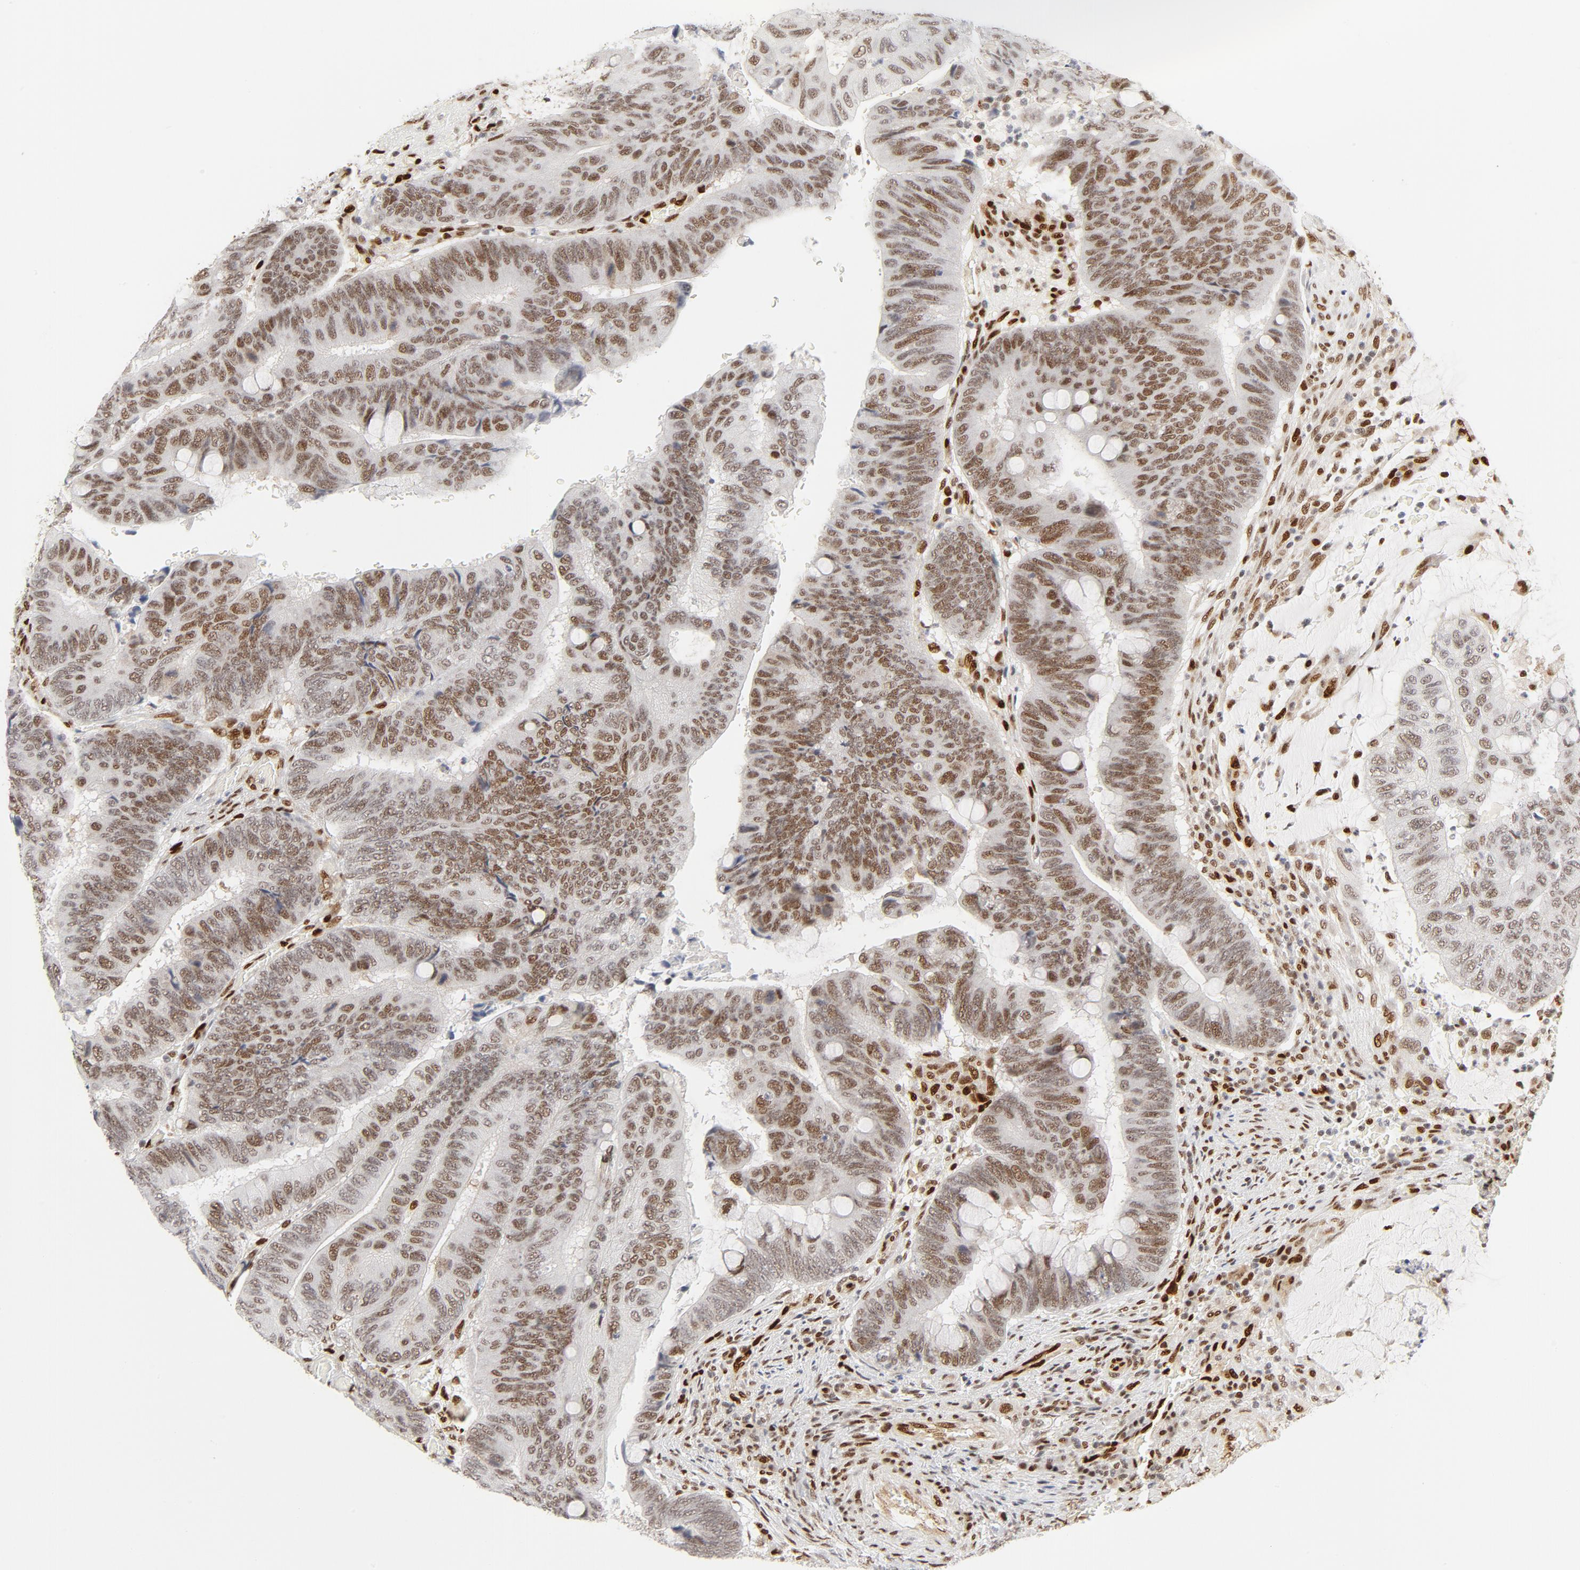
{"staining": {"intensity": "moderate", "quantity": ">75%", "location": "nuclear"}, "tissue": "colorectal cancer", "cell_type": "Tumor cells", "image_type": "cancer", "snomed": [{"axis": "morphology", "description": "Normal tissue, NOS"}, {"axis": "morphology", "description": "Adenocarcinoma, NOS"}, {"axis": "topography", "description": "Rectum"}], "caption": "Human colorectal cancer (adenocarcinoma) stained with a brown dye shows moderate nuclear positive positivity in about >75% of tumor cells.", "gene": "MEF2A", "patient": {"sex": "male", "age": 92}}